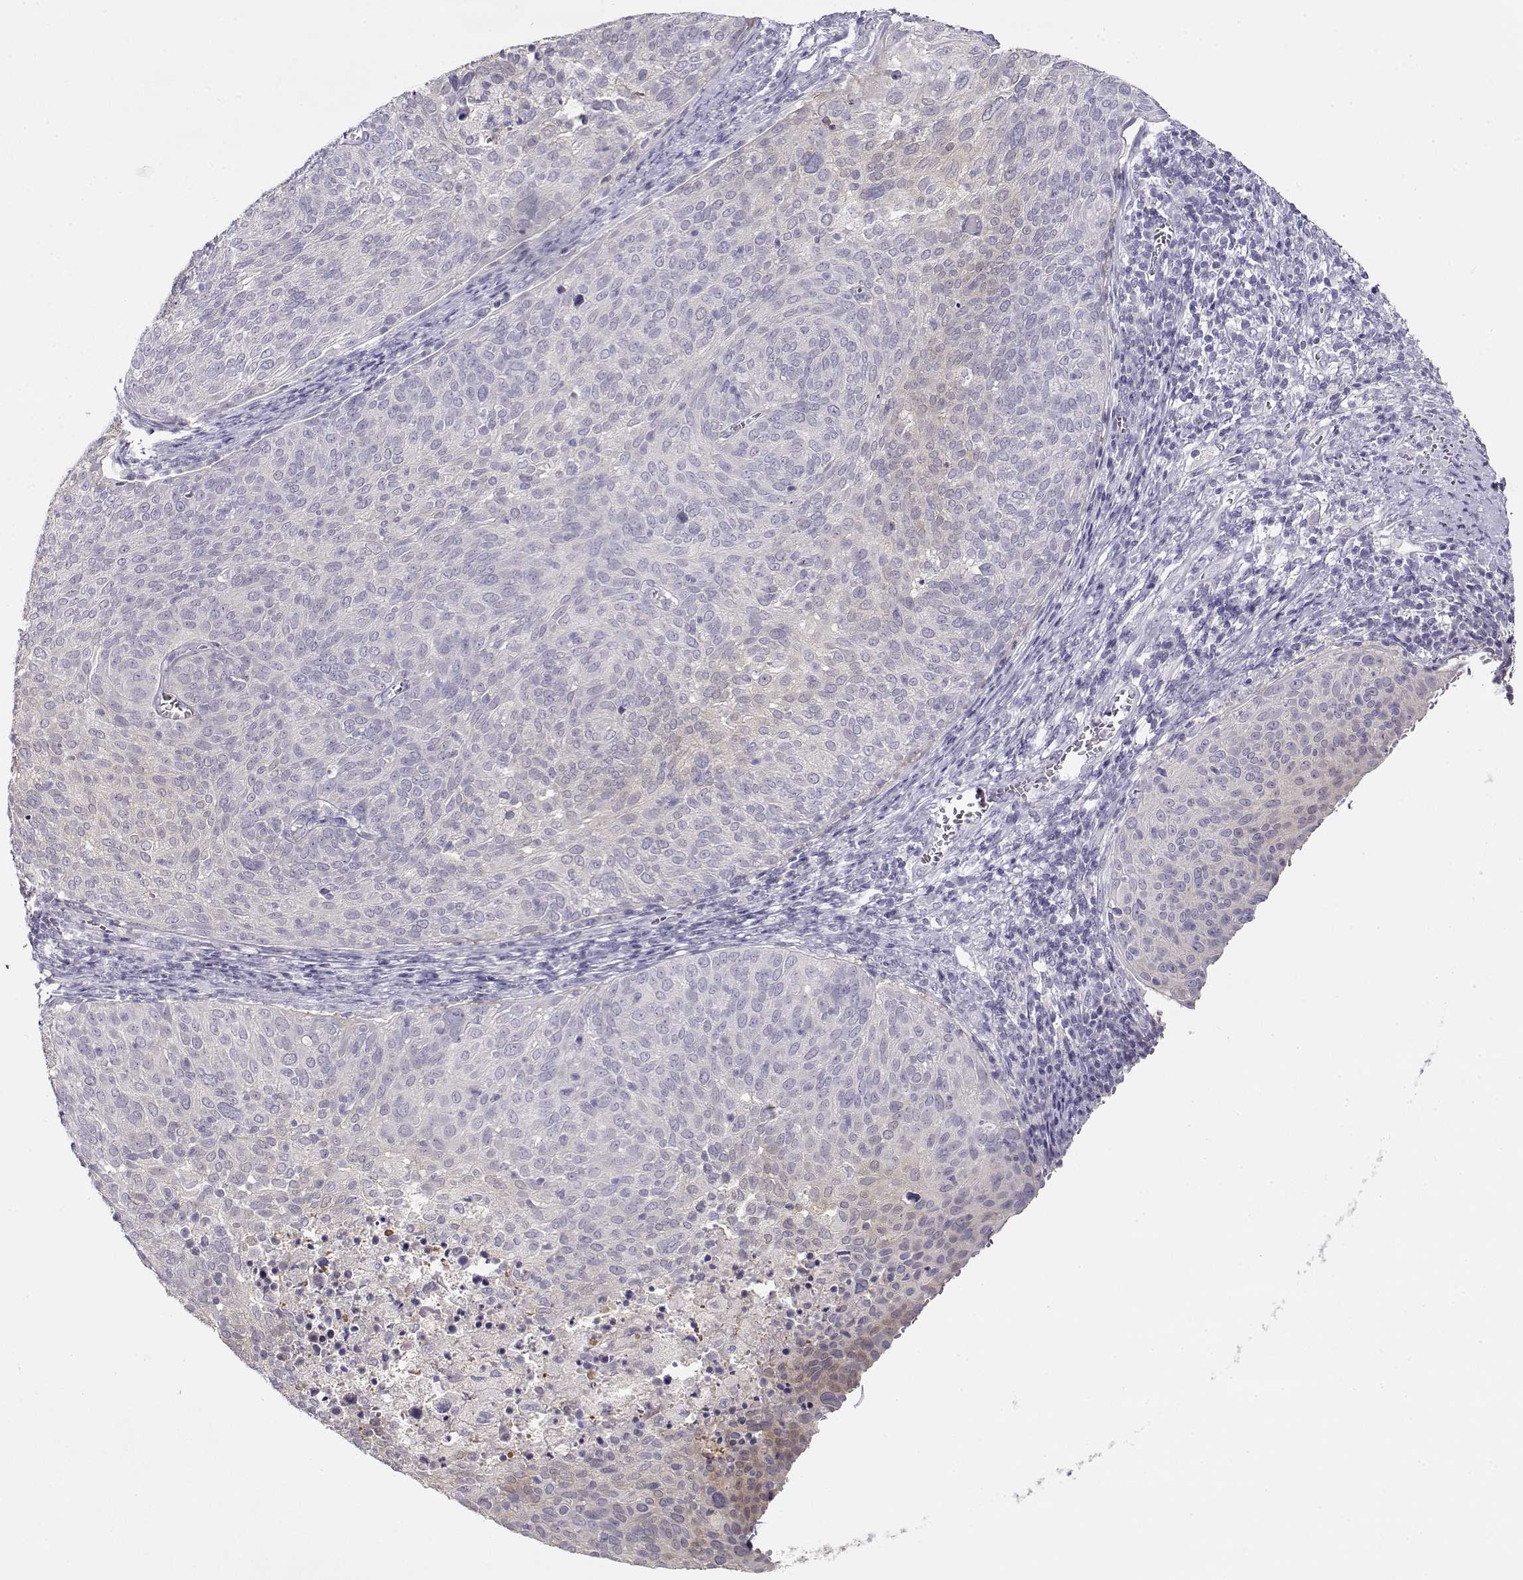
{"staining": {"intensity": "negative", "quantity": "none", "location": "none"}, "tissue": "cervical cancer", "cell_type": "Tumor cells", "image_type": "cancer", "snomed": [{"axis": "morphology", "description": "Squamous cell carcinoma, NOS"}, {"axis": "topography", "description": "Cervix"}], "caption": "Immunohistochemical staining of squamous cell carcinoma (cervical) exhibits no significant positivity in tumor cells.", "gene": "NDRG4", "patient": {"sex": "female", "age": 39}}